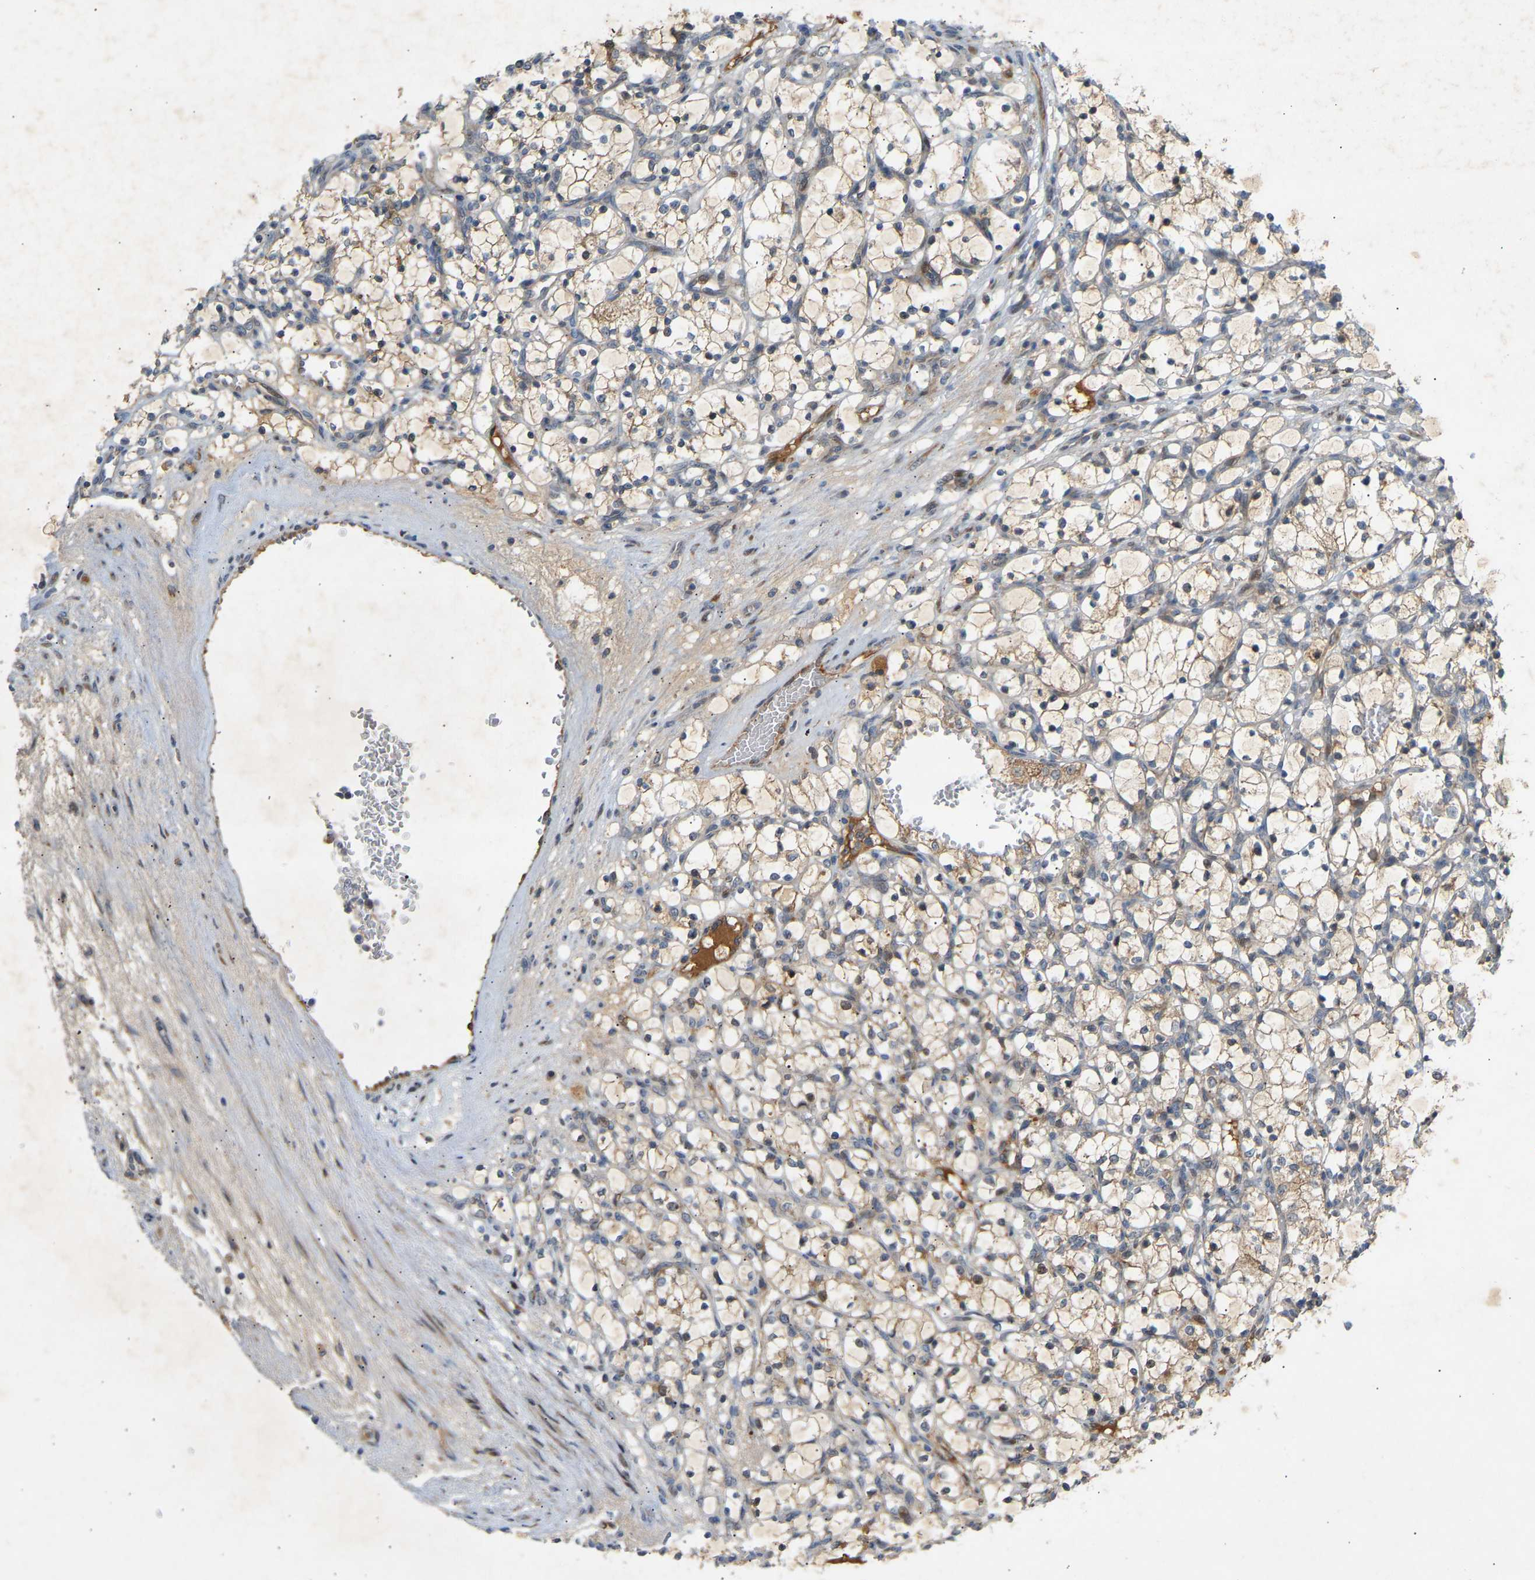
{"staining": {"intensity": "negative", "quantity": "none", "location": "none"}, "tissue": "renal cancer", "cell_type": "Tumor cells", "image_type": "cancer", "snomed": [{"axis": "morphology", "description": "Adenocarcinoma, NOS"}, {"axis": "topography", "description": "Kidney"}], "caption": "Immunohistochemistry of renal cancer shows no staining in tumor cells.", "gene": "PTCD1", "patient": {"sex": "female", "age": 69}}